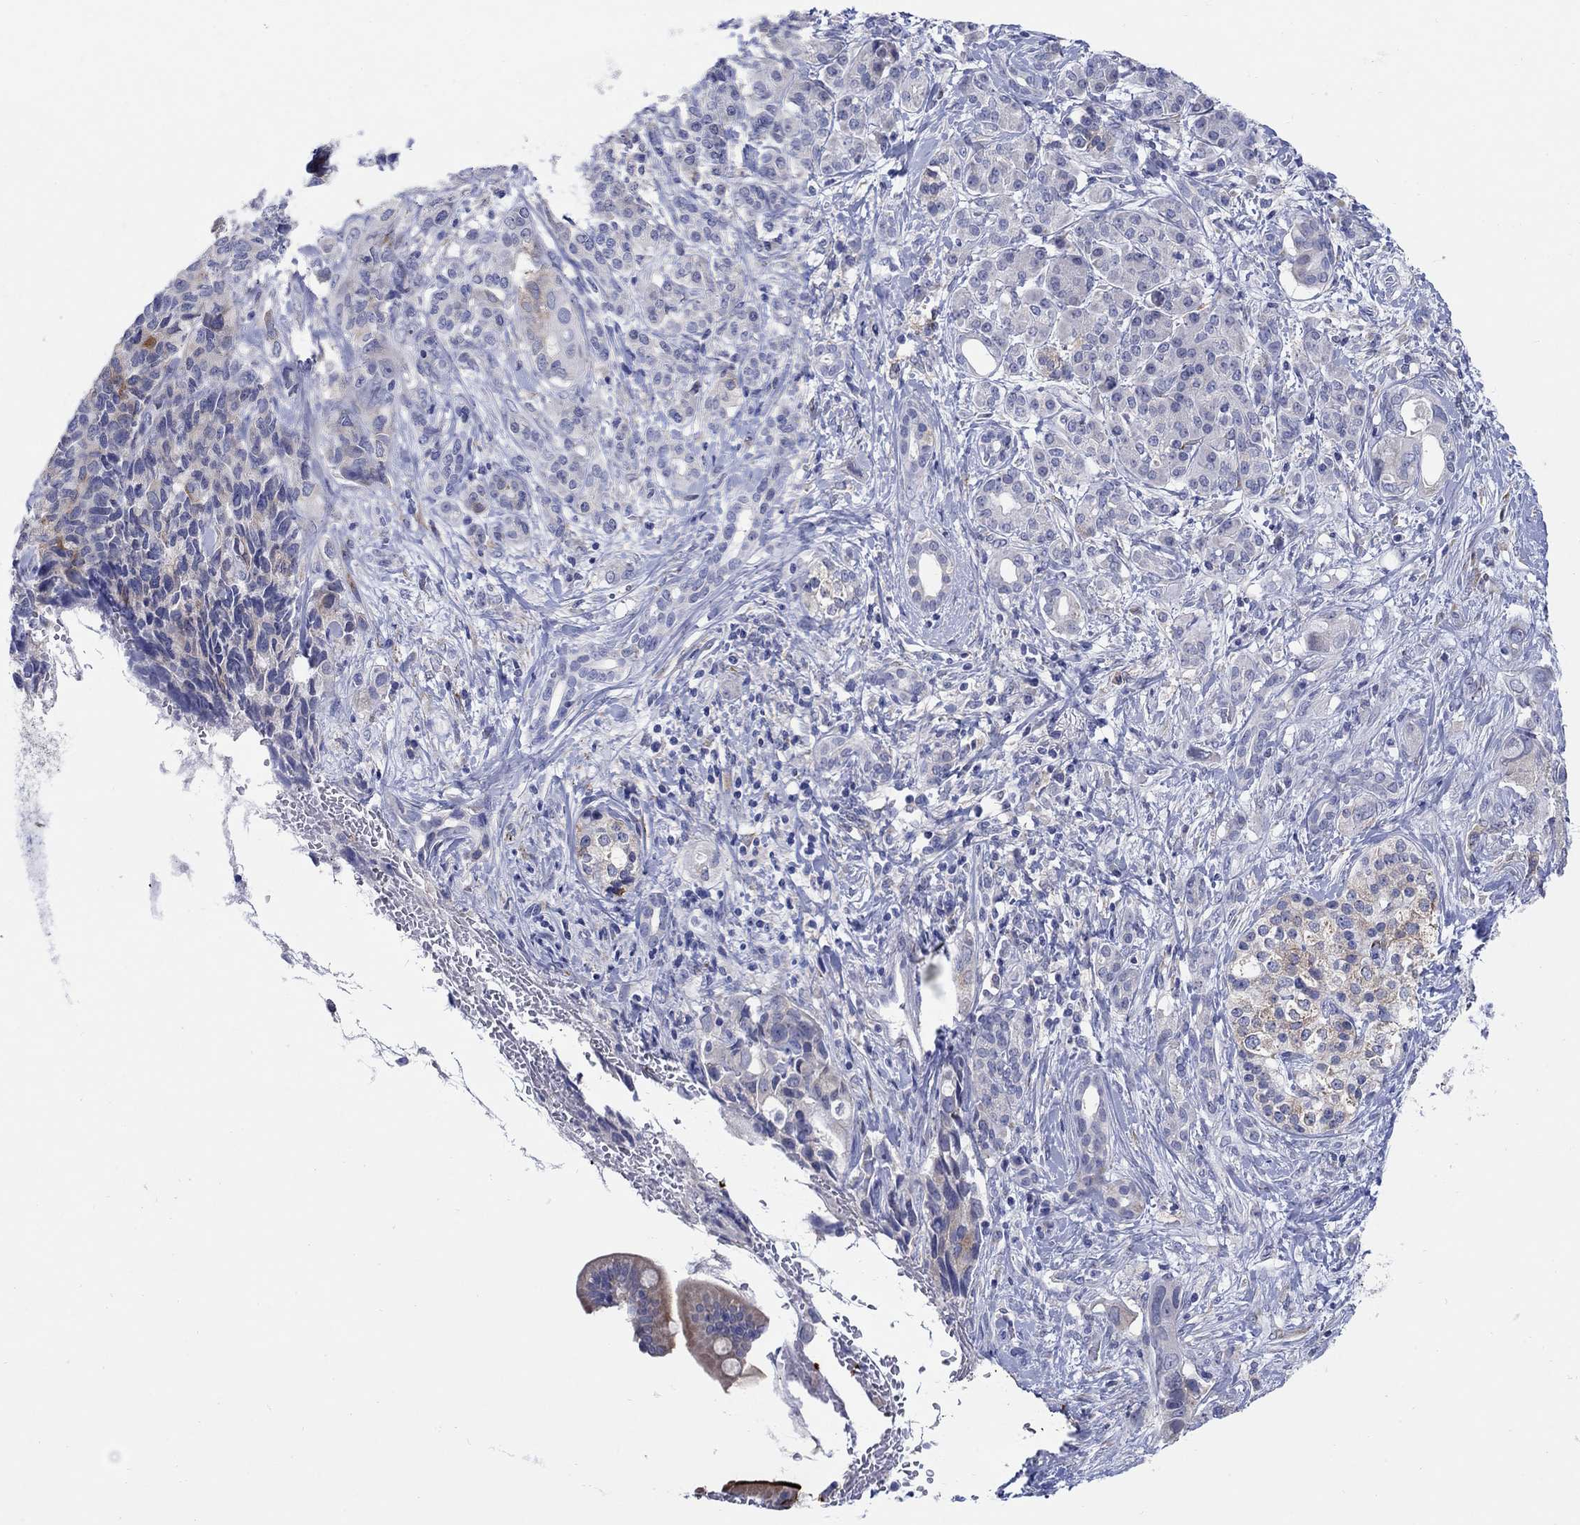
{"staining": {"intensity": "moderate", "quantity": "<25%", "location": "cytoplasmic/membranous"}, "tissue": "pancreatic cancer", "cell_type": "Tumor cells", "image_type": "cancer", "snomed": [{"axis": "morphology", "description": "Adenocarcinoma, NOS"}, {"axis": "topography", "description": "Pancreas"}], "caption": "A low amount of moderate cytoplasmic/membranous staining is present in about <25% of tumor cells in pancreatic adenocarcinoma tissue.", "gene": "REEP2", "patient": {"sex": "female", "age": 56}}